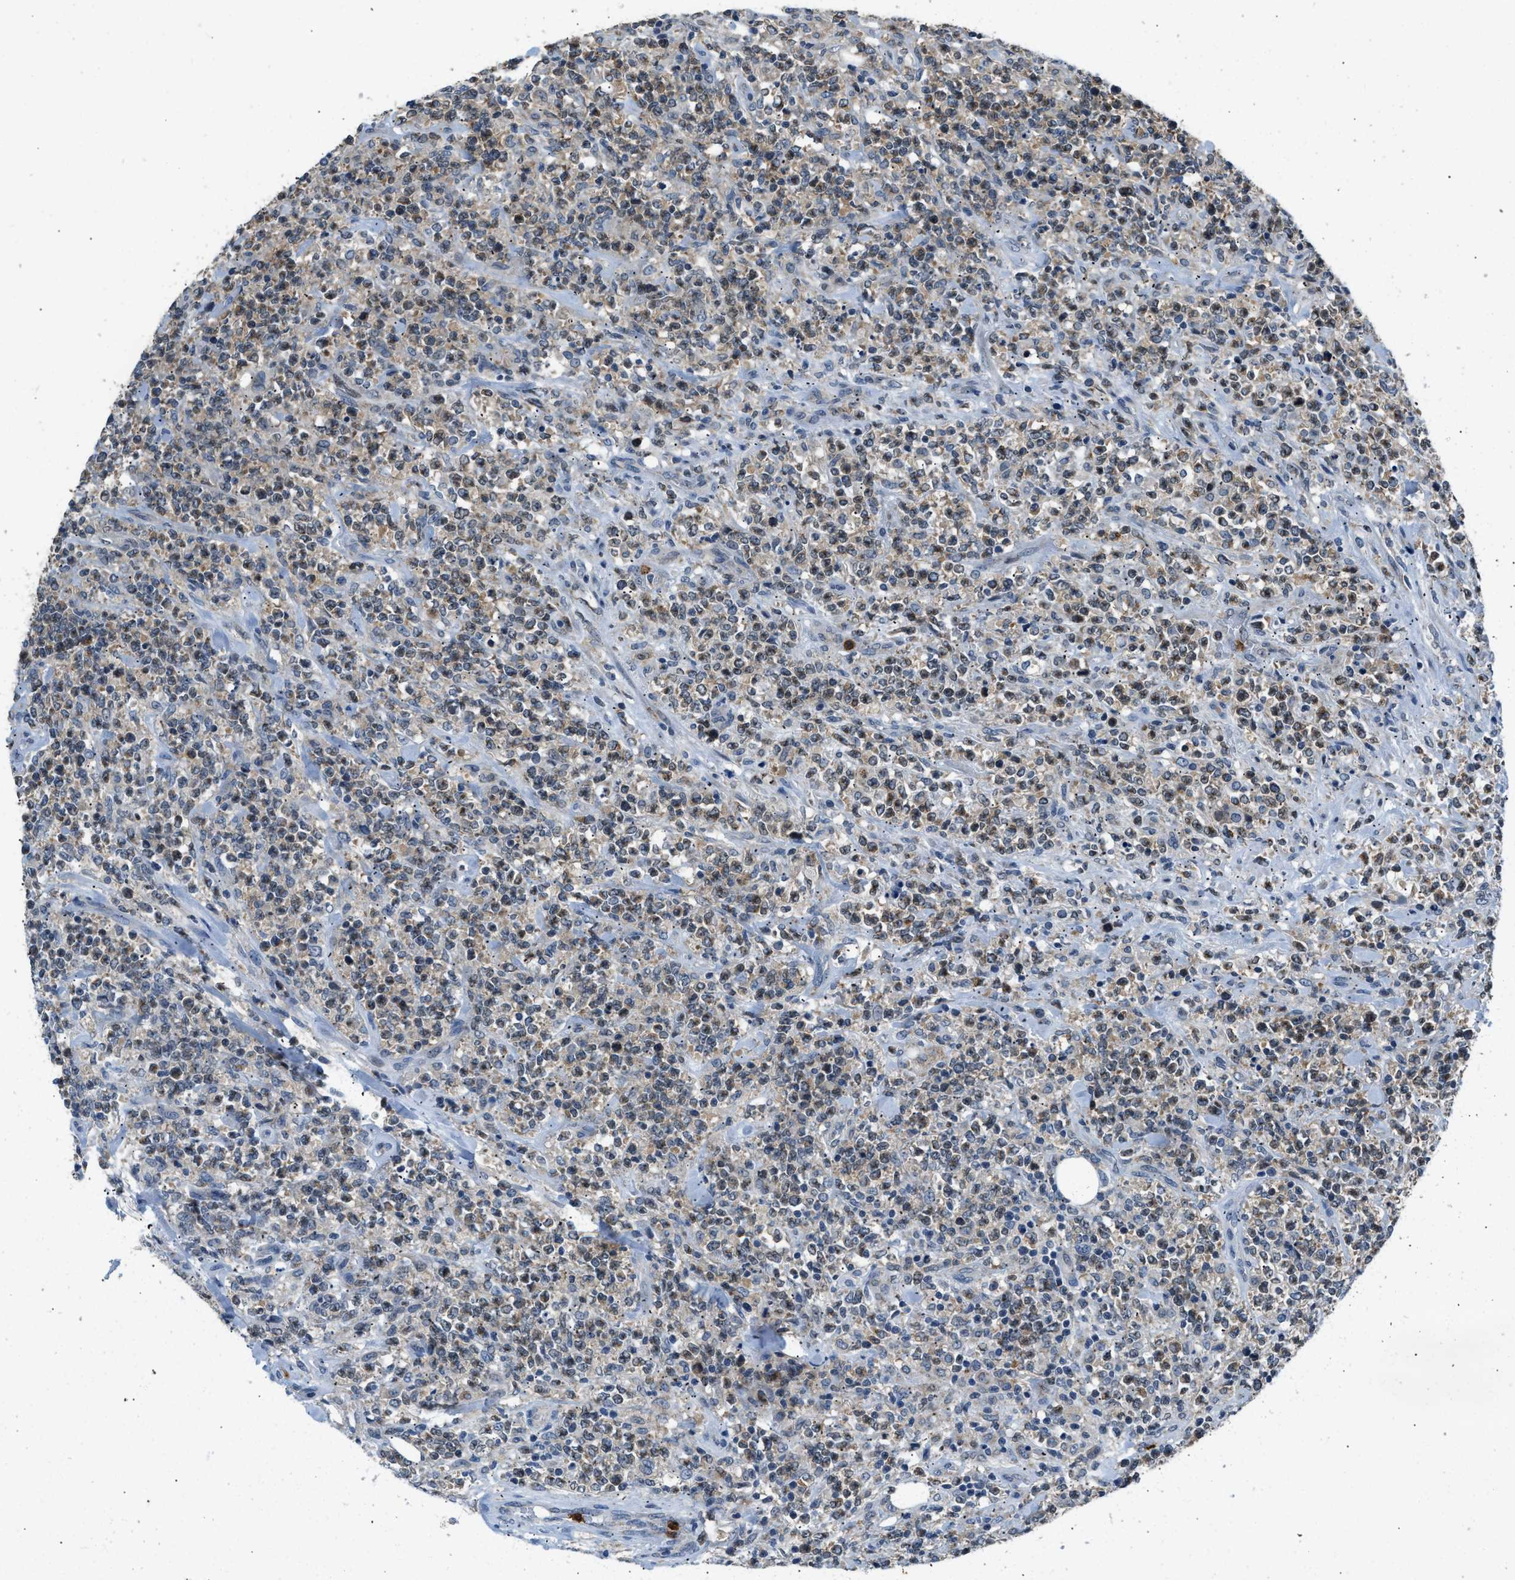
{"staining": {"intensity": "weak", "quantity": "<25%", "location": "cytoplasmic/membranous"}, "tissue": "lymphoma", "cell_type": "Tumor cells", "image_type": "cancer", "snomed": [{"axis": "morphology", "description": "Malignant lymphoma, non-Hodgkin's type, High grade"}, {"axis": "topography", "description": "Soft tissue"}], "caption": "Lymphoma stained for a protein using immunohistochemistry reveals no staining tumor cells.", "gene": "TOMM34", "patient": {"sex": "male", "age": 18}}